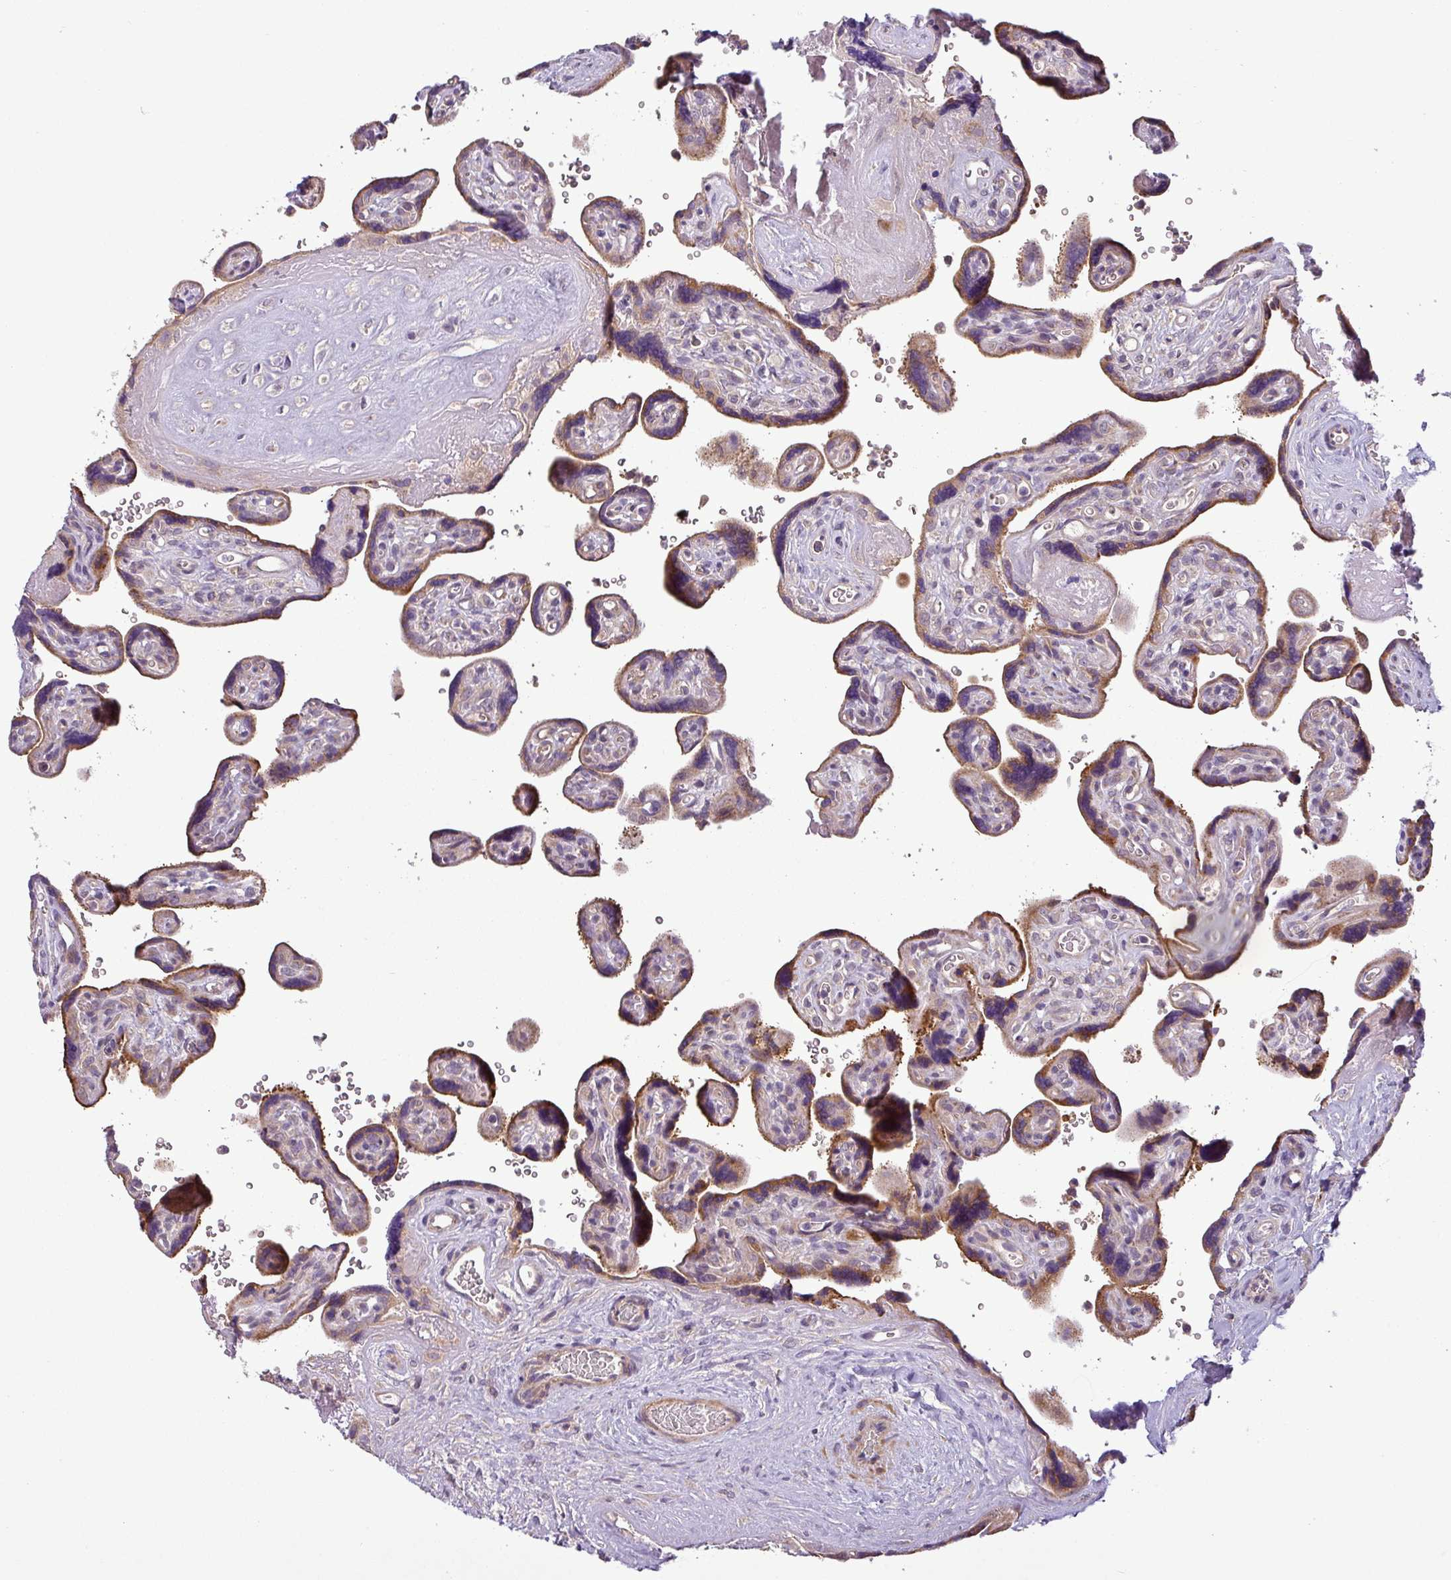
{"staining": {"intensity": "moderate", "quantity": ">75%", "location": "cytoplasmic/membranous"}, "tissue": "placenta", "cell_type": "Trophoblastic cells", "image_type": "normal", "snomed": [{"axis": "morphology", "description": "Normal tissue, NOS"}, {"axis": "topography", "description": "Placenta"}], "caption": "A high-resolution micrograph shows IHC staining of normal placenta, which displays moderate cytoplasmic/membranous expression in approximately >75% of trophoblastic cells.", "gene": "MOCS3", "patient": {"sex": "female", "age": 39}}